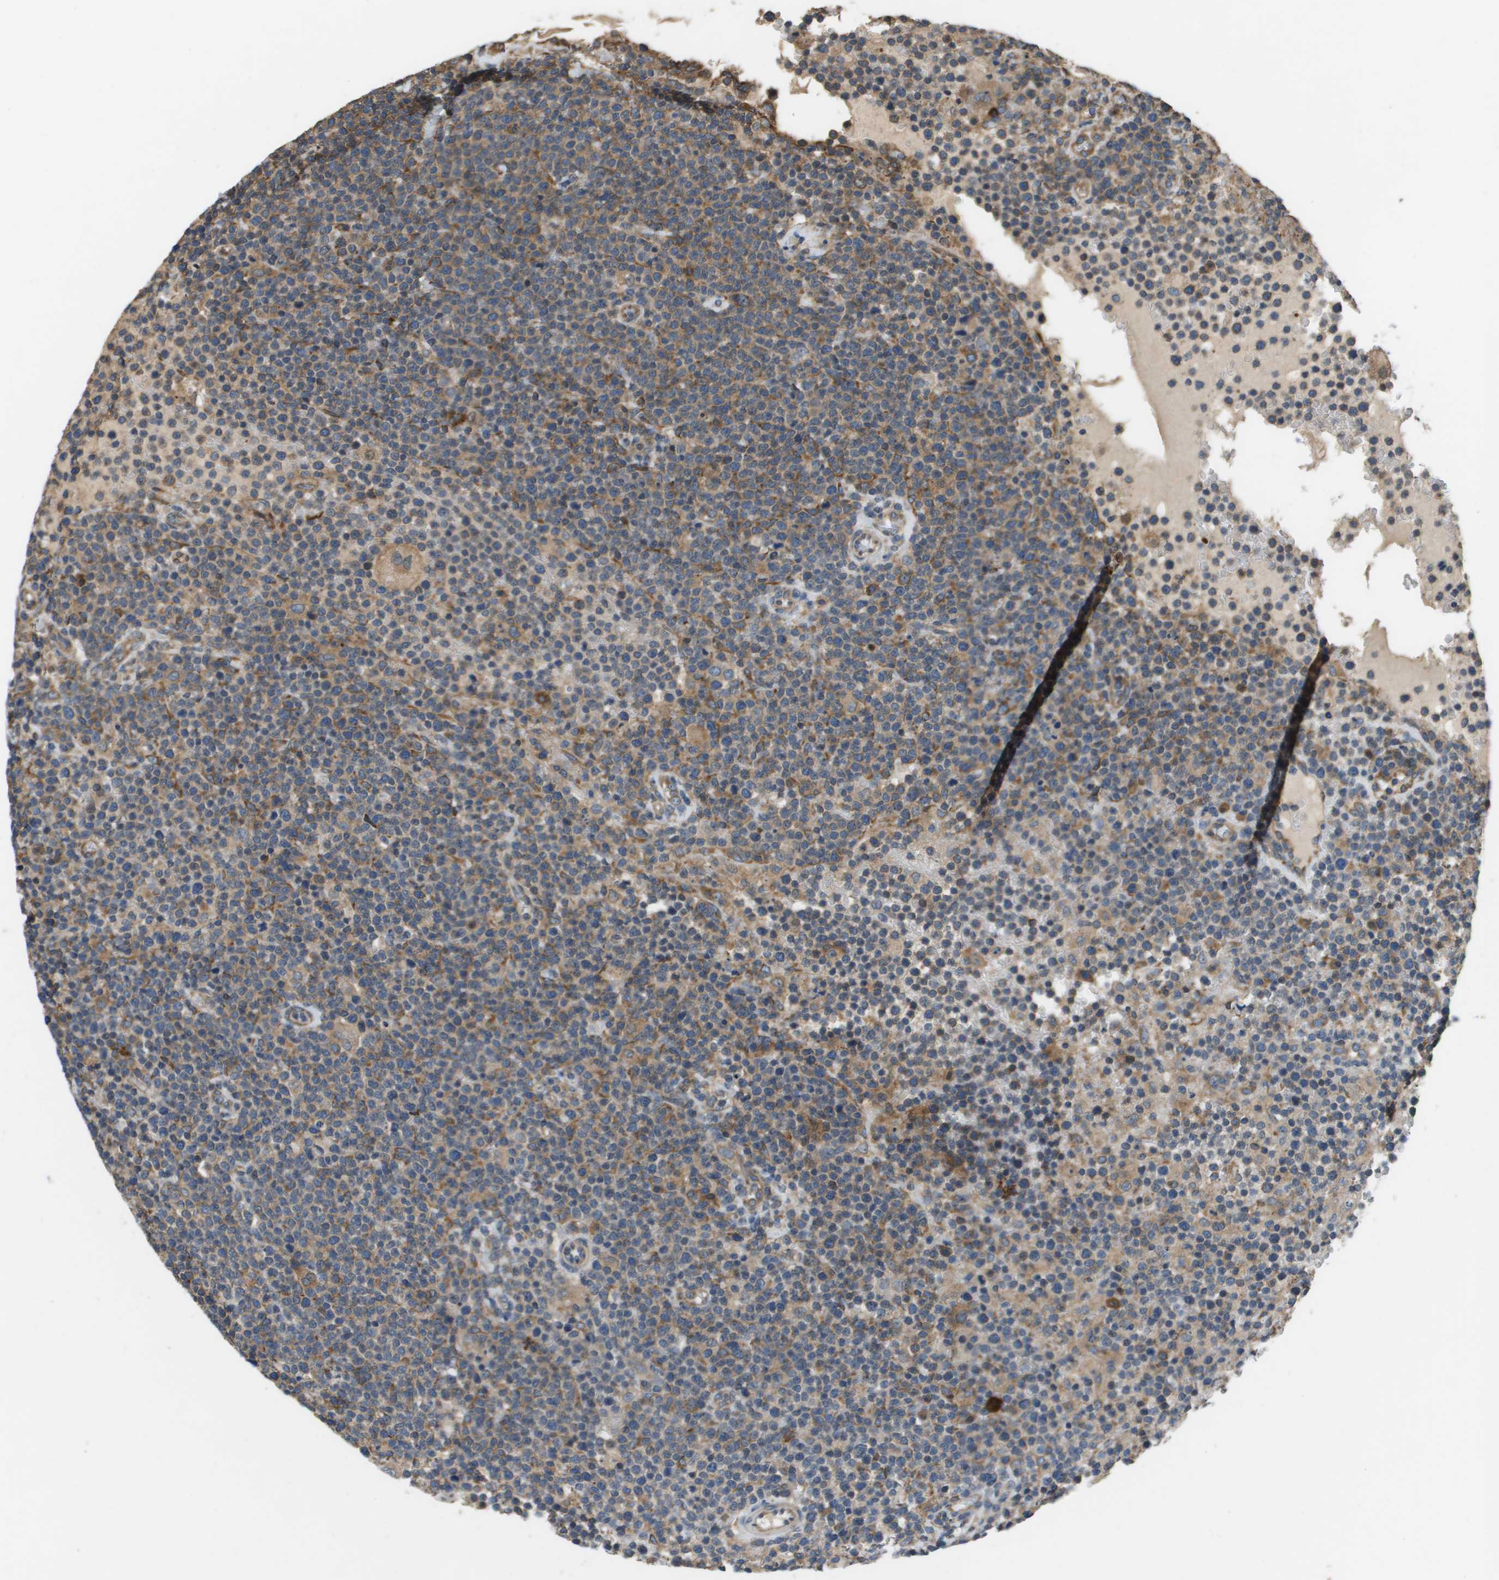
{"staining": {"intensity": "weak", "quantity": ">75%", "location": "cytoplasmic/membranous"}, "tissue": "lymphoma", "cell_type": "Tumor cells", "image_type": "cancer", "snomed": [{"axis": "morphology", "description": "Malignant lymphoma, non-Hodgkin's type, High grade"}, {"axis": "topography", "description": "Lymph node"}], "caption": "This micrograph demonstrates immunohistochemistry staining of high-grade malignant lymphoma, non-Hodgkin's type, with low weak cytoplasmic/membranous positivity in about >75% of tumor cells.", "gene": "SAMSN1", "patient": {"sex": "male", "age": 61}}